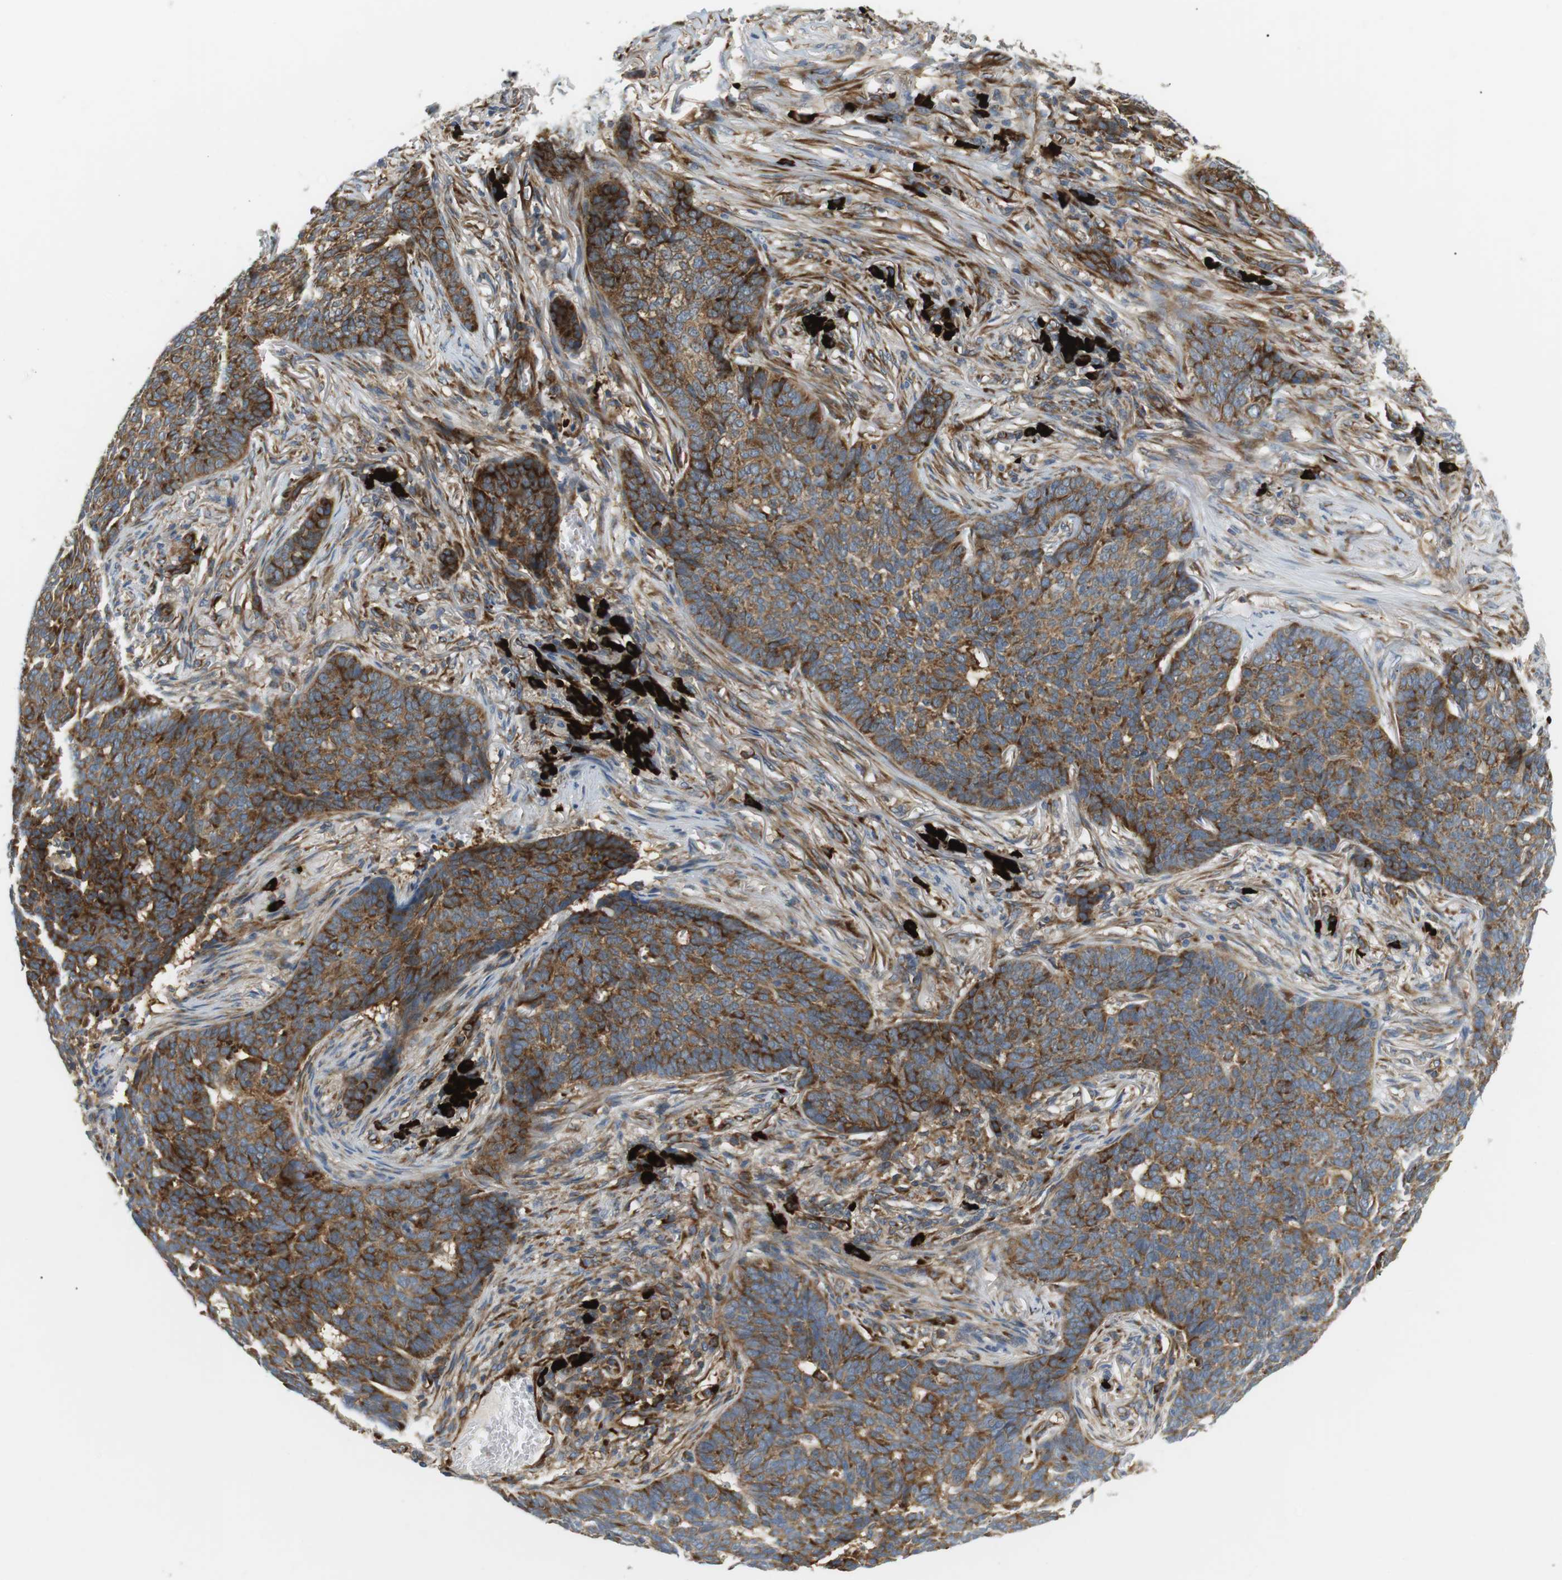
{"staining": {"intensity": "strong", "quantity": ">75%", "location": "cytoplasmic/membranous"}, "tissue": "skin cancer", "cell_type": "Tumor cells", "image_type": "cancer", "snomed": [{"axis": "morphology", "description": "Basal cell carcinoma"}, {"axis": "topography", "description": "Skin"}], "caption": "DAB (3,3'-diaminobenzidine) immunohistochemical staining of human skin cancer (basal cell carcinoma) displays strong cytoplasmic/membranous protein expression in approximately >75% of tumor cells.", "gene": "TMEM200A", "patient": {"sex": "male", "age": 85}}